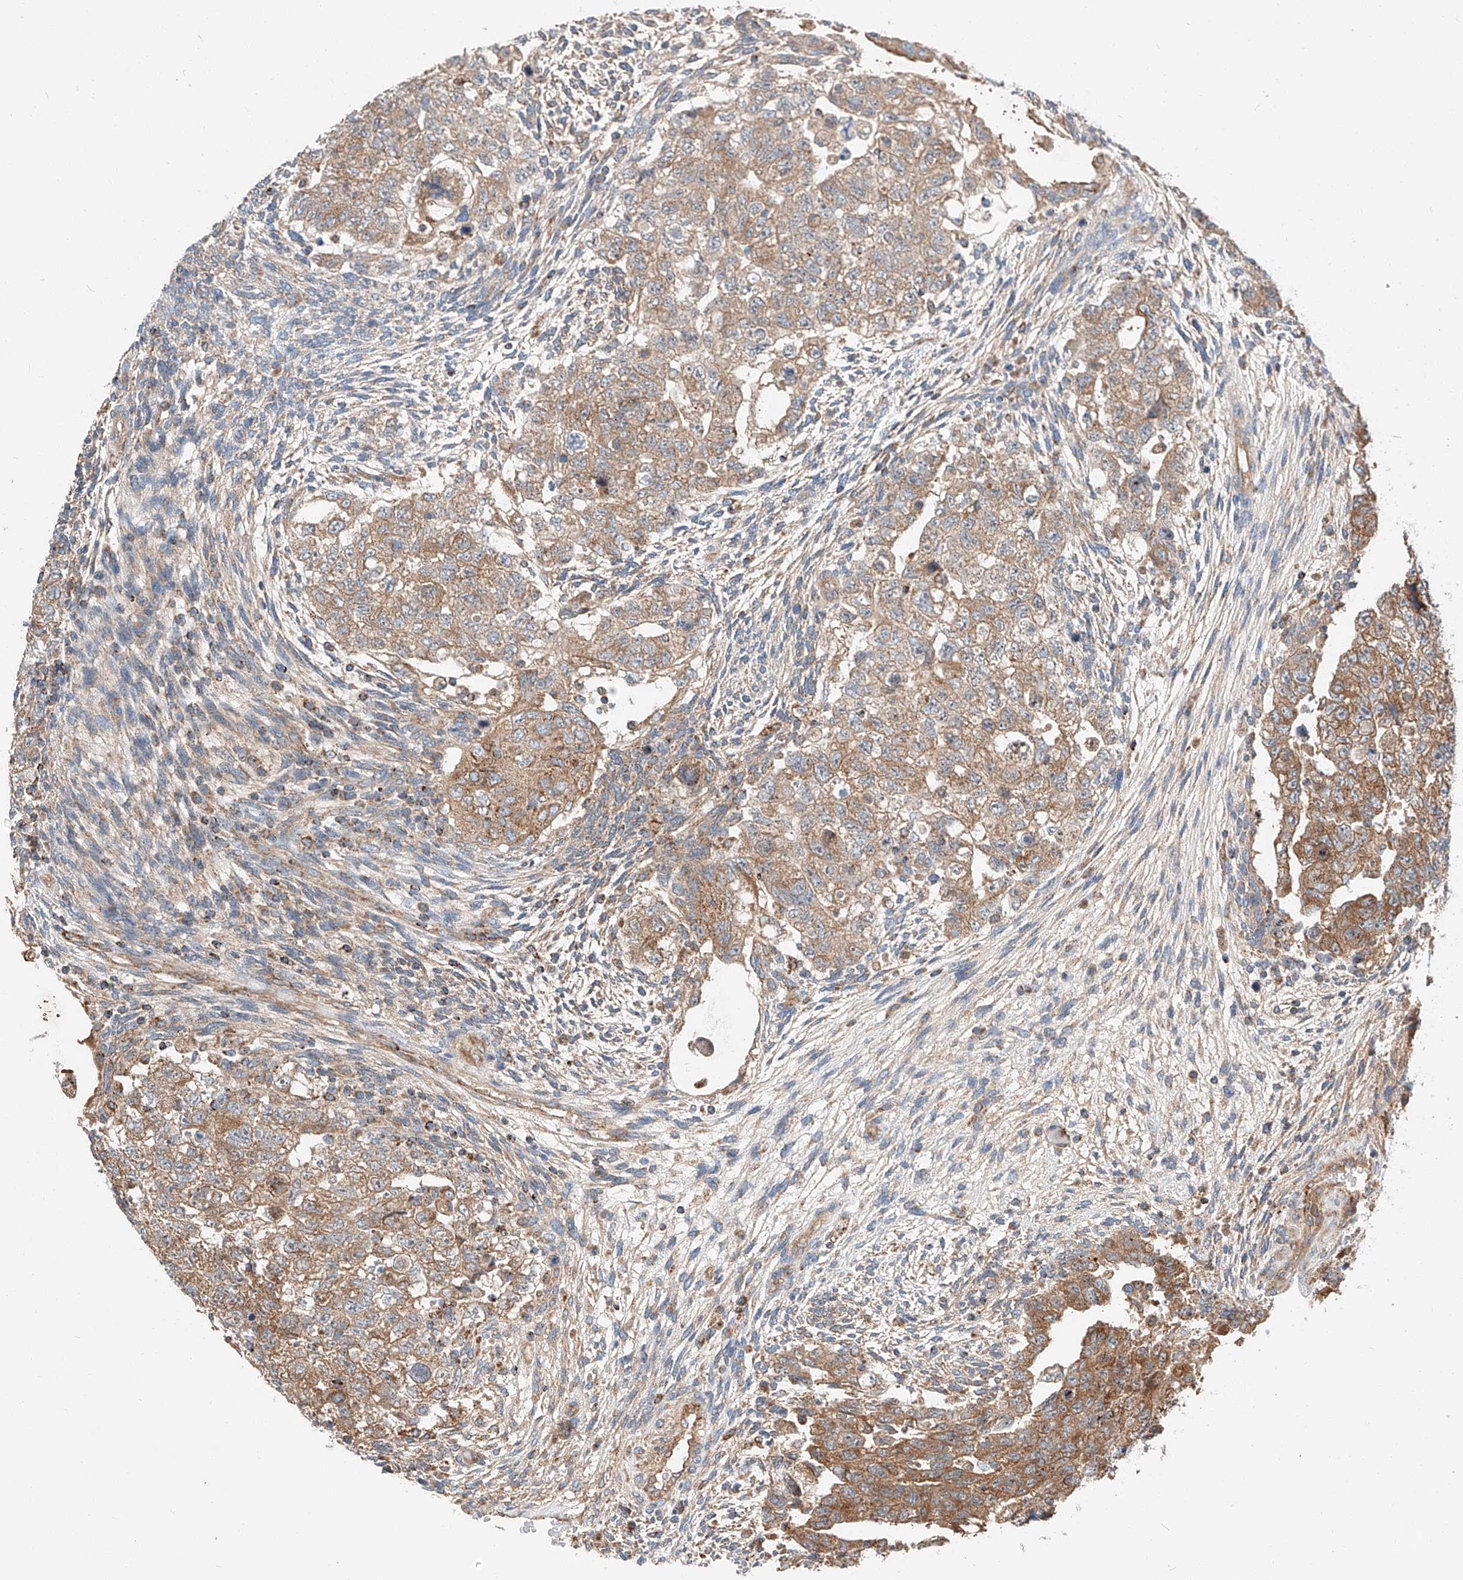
{"staining": {"intensity": "moderate", "quantity": ">75%", "location": "cytoplasmic/membranous"}, "tissue": "testis cancer", "cell_type": "Tumor cells", "image_type": "cancer", "snomed": [{"axis": "morphology", "description": "Carcinoma, Embryonal, NOS"}, {"axis": "topography", "description": "Testis"}], "caption": "Immunohistochemistry (IHC) of testis cancer shows medium levels of moderate cytoplasmic/membranous positivity in approximately >75% of tumor cells. Nuclei are stained in blue.", "gene": "RUSC1", "patient": {"sex": "male", "age": 36}}